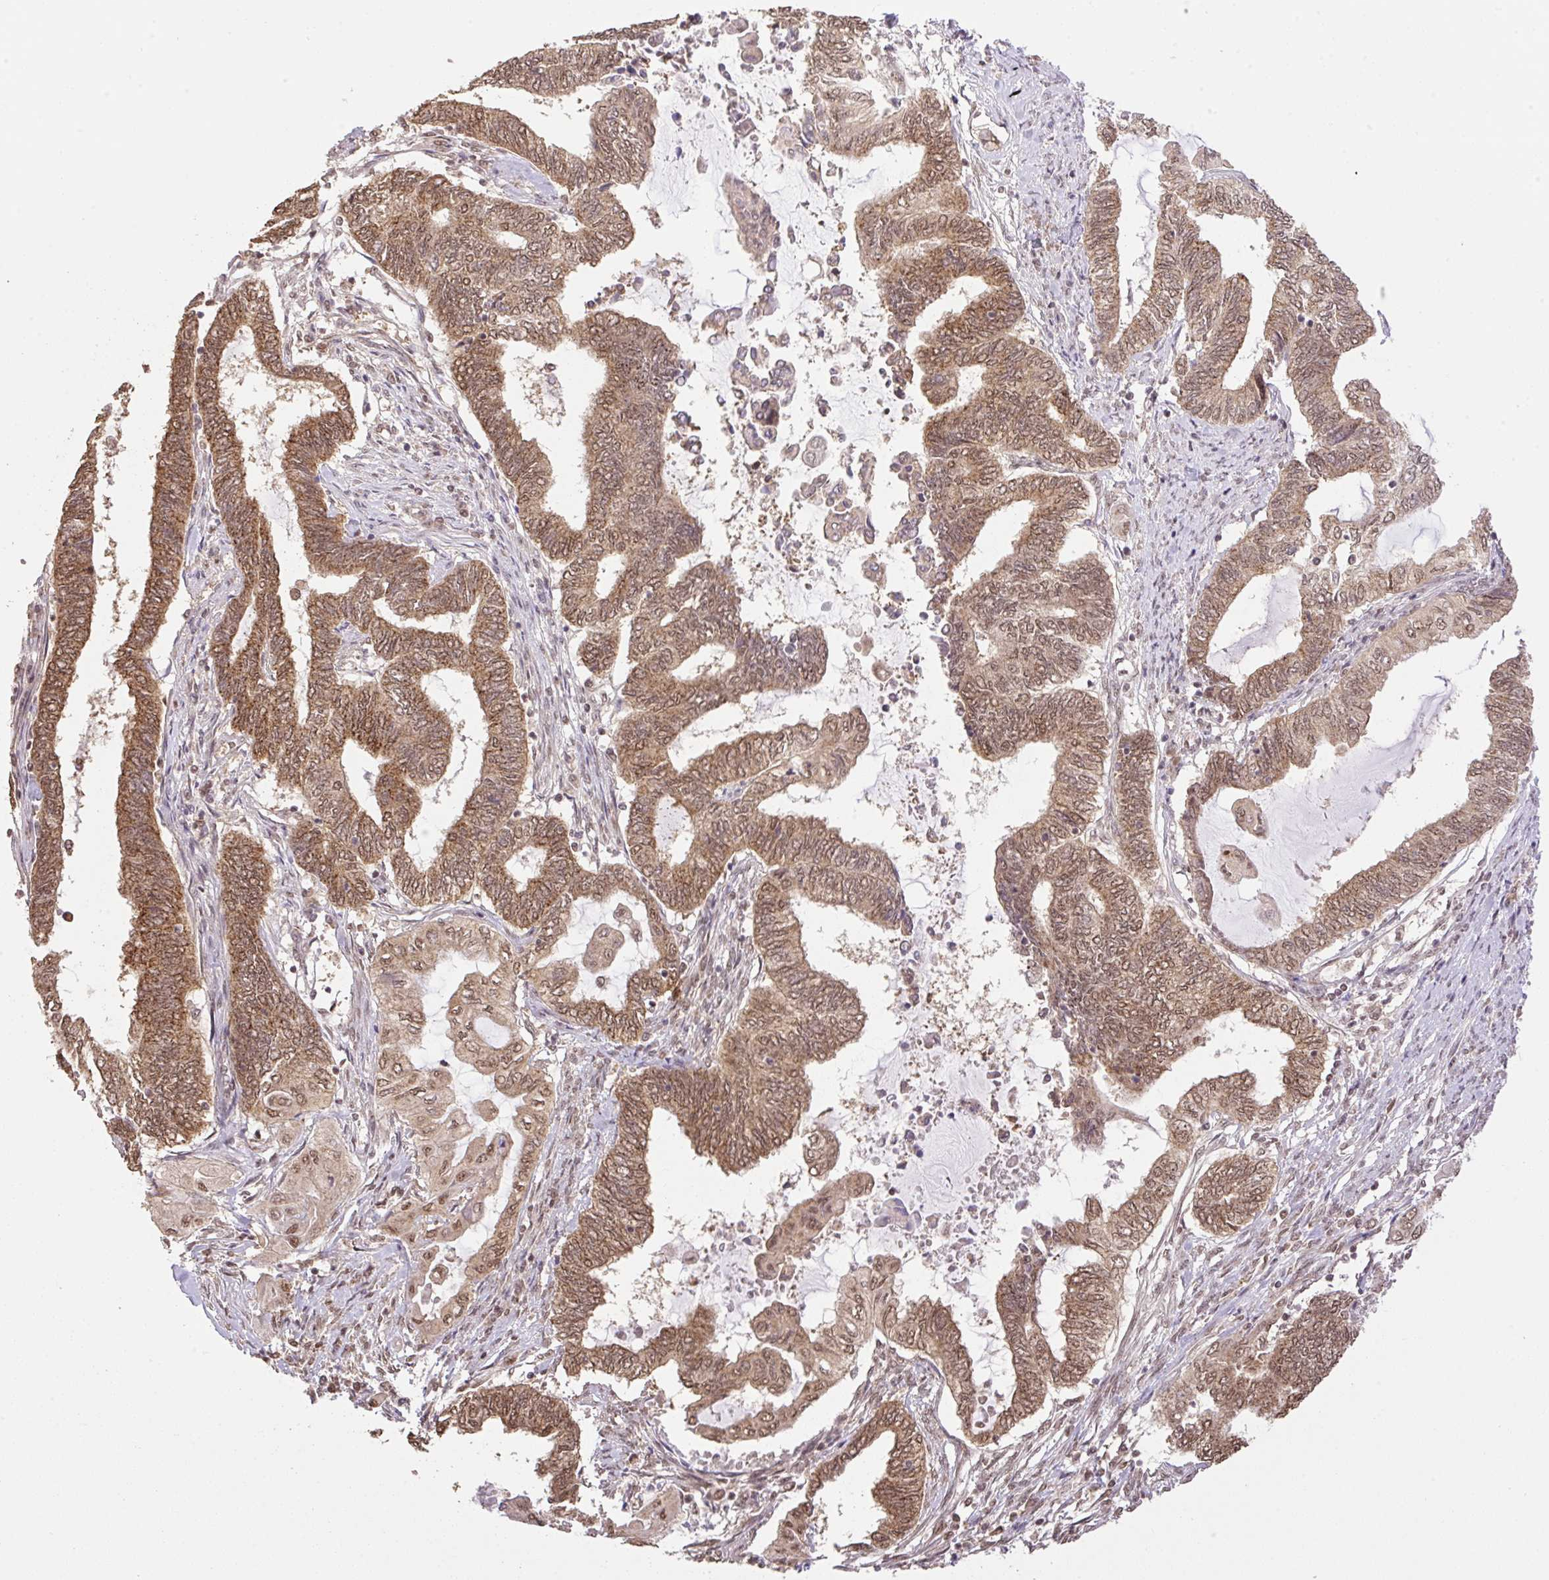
{"staining": {"intensity": "moderate", "quantity": ">75%", "location": "cytoplasmic/membranous,nuclear"}, "tissue": "endometrial cancer", "cell_type": "Tumor cells", "image_type": "cancer", "snomed": [{"axis": "morphology", "description": "Adenocarcinoma, NOS"}, {"axis": "topography", "description": "Uterus"}, {"axis": "topography", "description": "Endometrium"}], "caption": "Human endometrial adenocarcinoma stained with a protein marker reveals moderate staining in tumor cells.", "gene": "VPS25", "patient": {"sex": "female", "age": 70}}